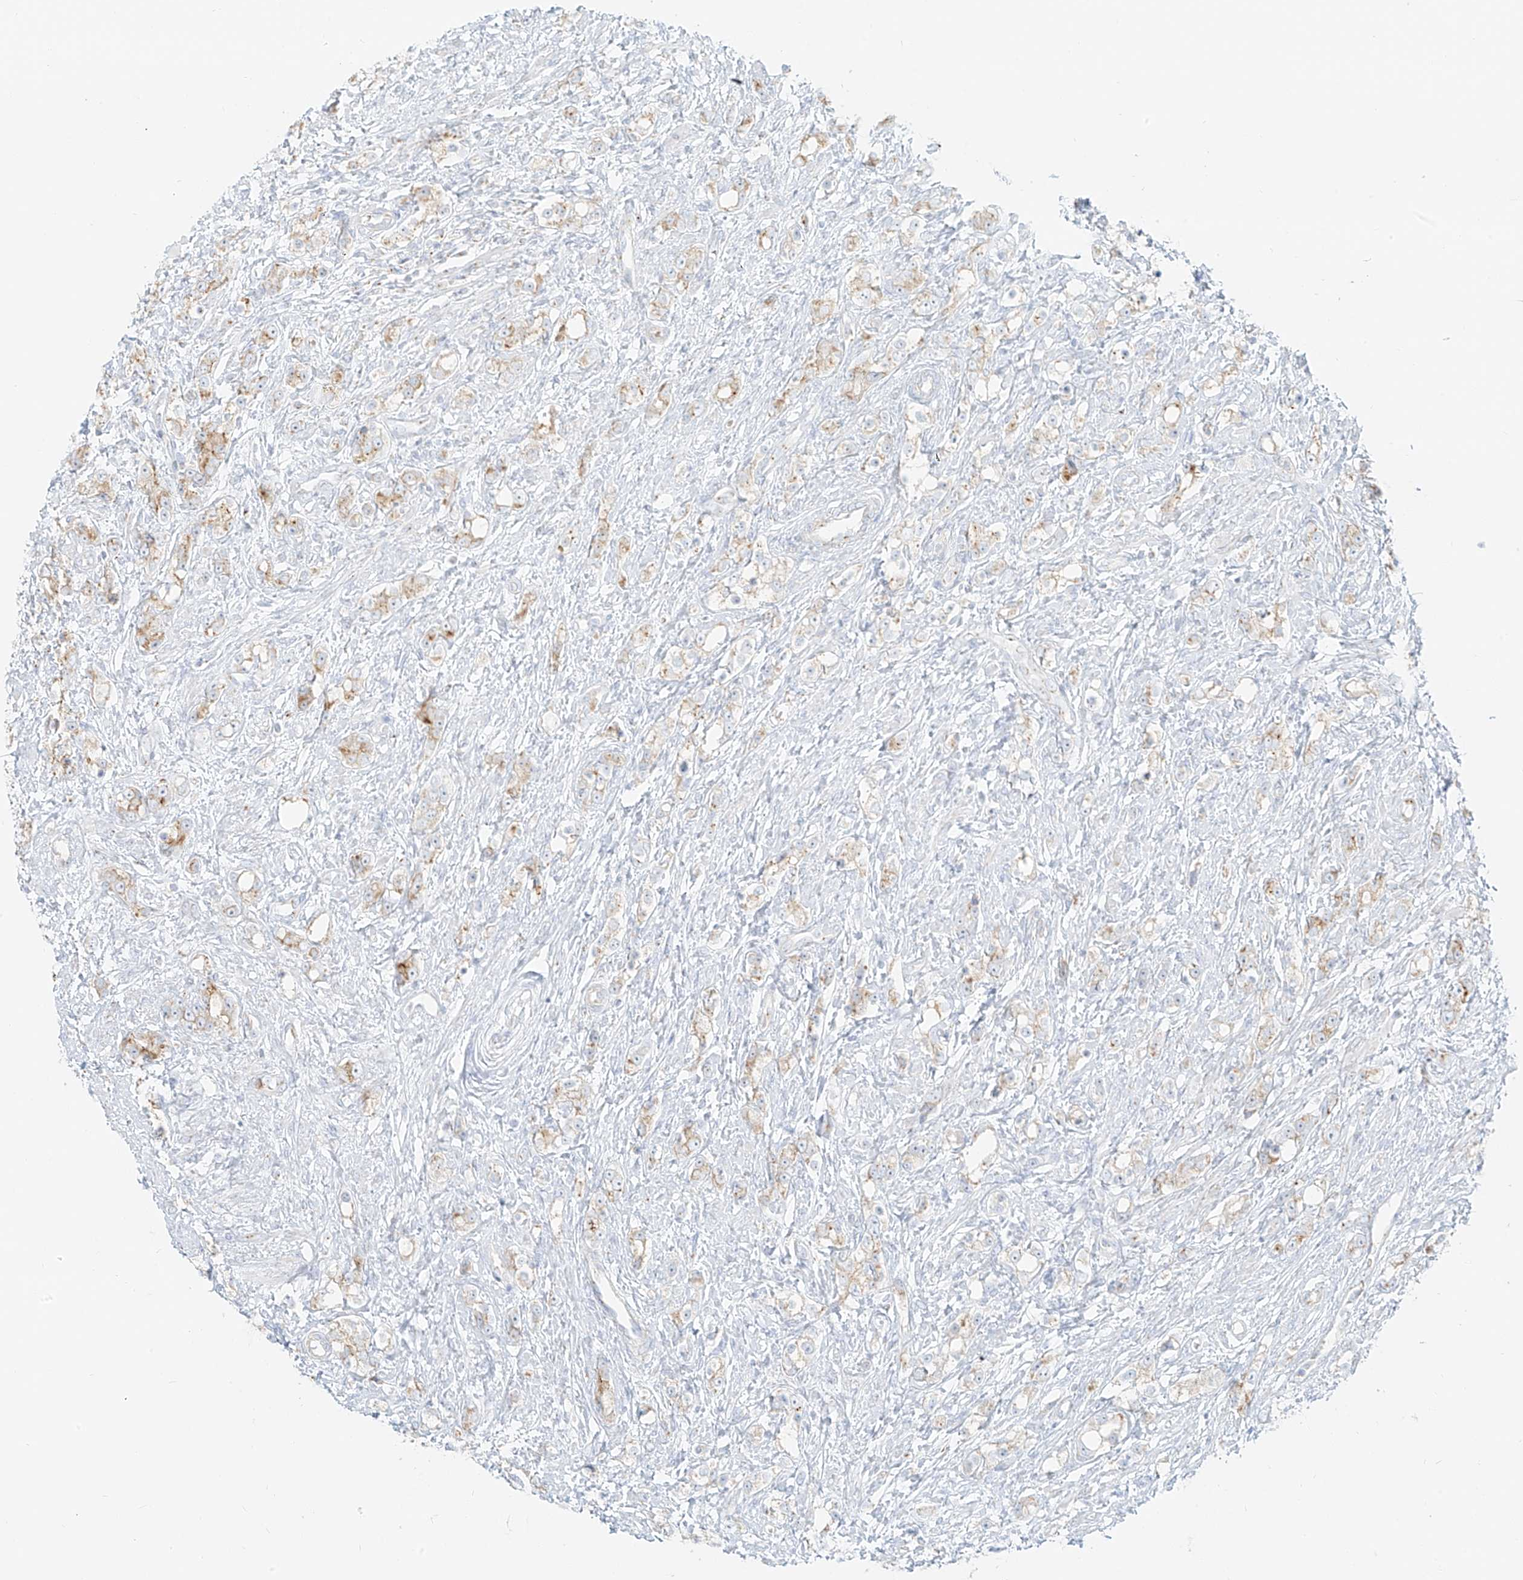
{"staining": {"intensity": "moderate", "quantity": "25%-75%", "location": "cytoplasmic/membranous"}, "tissue": "prostate cancer", "cell_type": "Tumor cells", "image_type": "cancer", "snomed": [{"axis": "morphology", "description": "Adenocarcinoma, High grade"}, {"axis": "topography", "description": "Prostate"}], "caption": "Human prostate cancer (high-grade adenocarcinoma) stained for a protein (brown) exhibits moderate cytoplasmic/membranous positive expression in about 25%-75% of tumor cells.", "gene": "TMEM87B", "patient": {"sex": "male", "age": 63}}